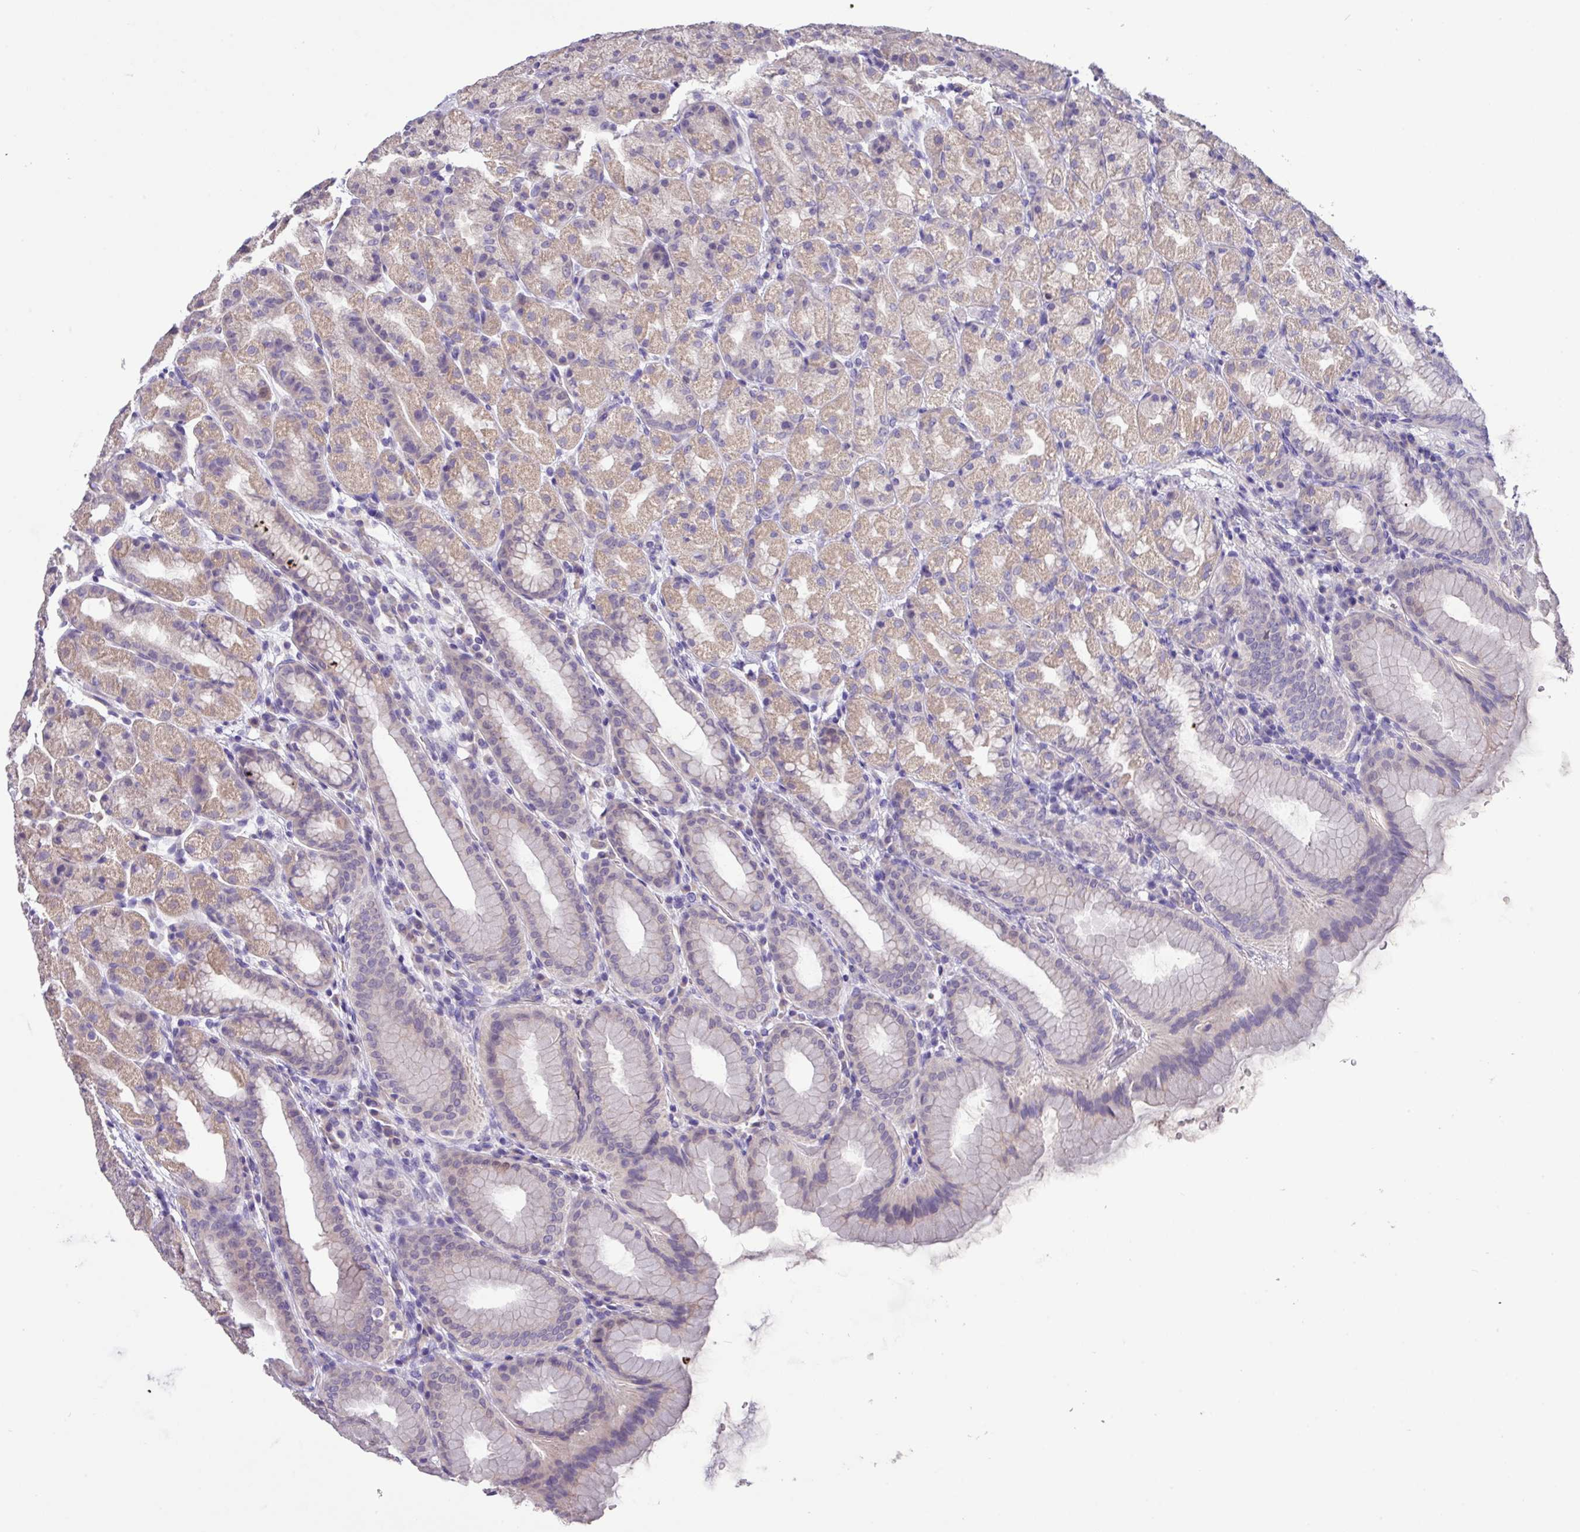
{"staining": {"intensity": "weak", "quantity": "25%-75%", "location": "cytoplasmic/membranous"}, "tissue": "stomach", "cell_type": "Glandular cells", "image_type": "normal", "snomed": [{"axis": "morphology", "description": "Normal tissue, NOS"}, {"axis": "topography", "description": "Stomach, upper"}, {"axis": "topography", "description": "Stomach"}], "caption": "A brown stain labels weak cytoplasmic/membranous positivity of a protein in glandular cells of benign stomach.", "gene": "PAX8", "patient": {"sex": "male", "age": 68}}